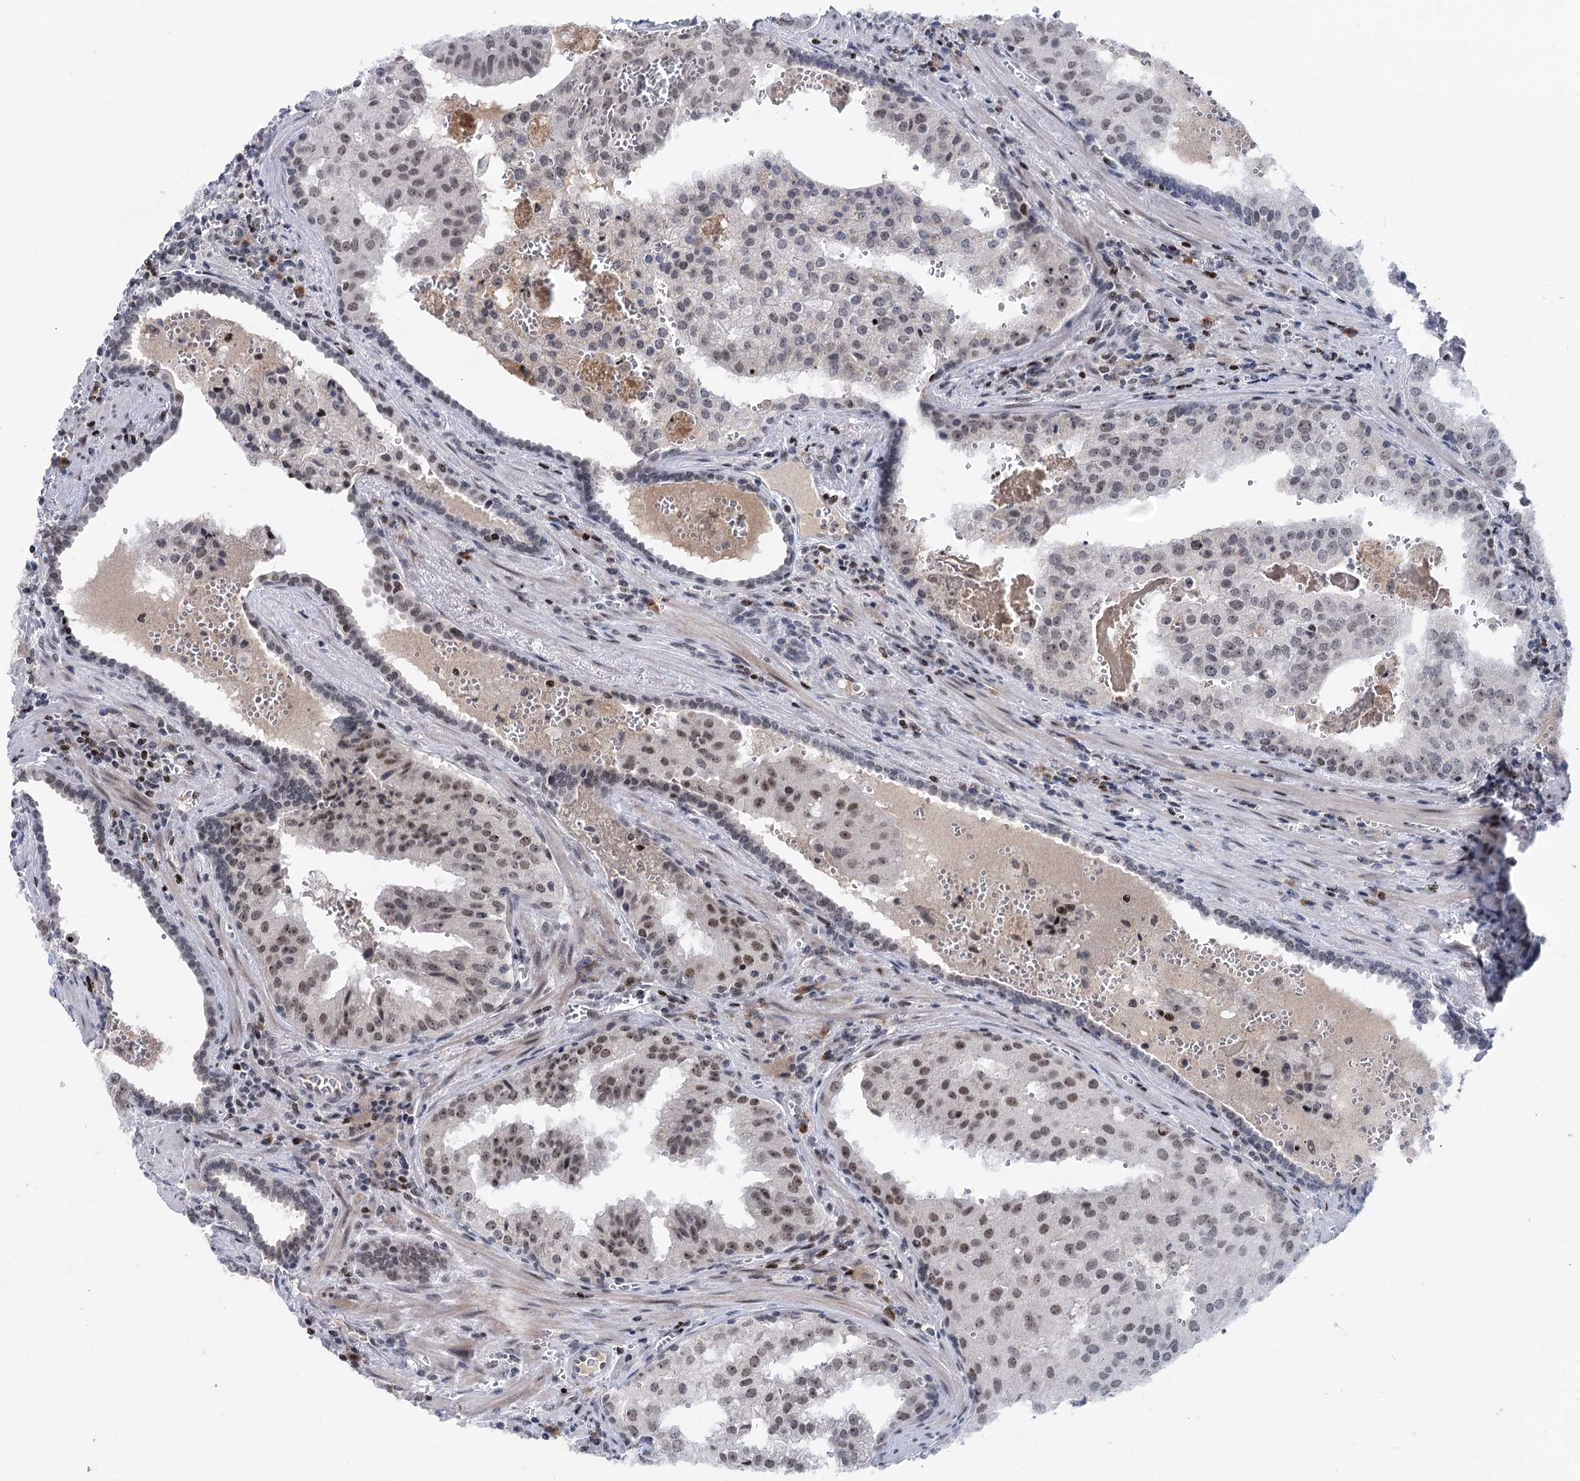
{"staining": {"intensity": "moderate", "quantity": "25%-75%", "location": "nuclear"}, "tissue": "prostate cancer", "cell_type": "Tumor cells", "image_type": "cancer", "snomed": [{"axis": "morphology", "description": "Adenocarcinoma, High grade"}, {"axis": "topography", "description": "Prostate"}], "caption": "Immunohistochemical staining of prostate cancer demonstrates medium levels of moderate nuclear protein expression in approximately 25%-75% of tumor cells.", "gene": "ZCCHC10", "patient": {"sex": "male", "age": 68}}